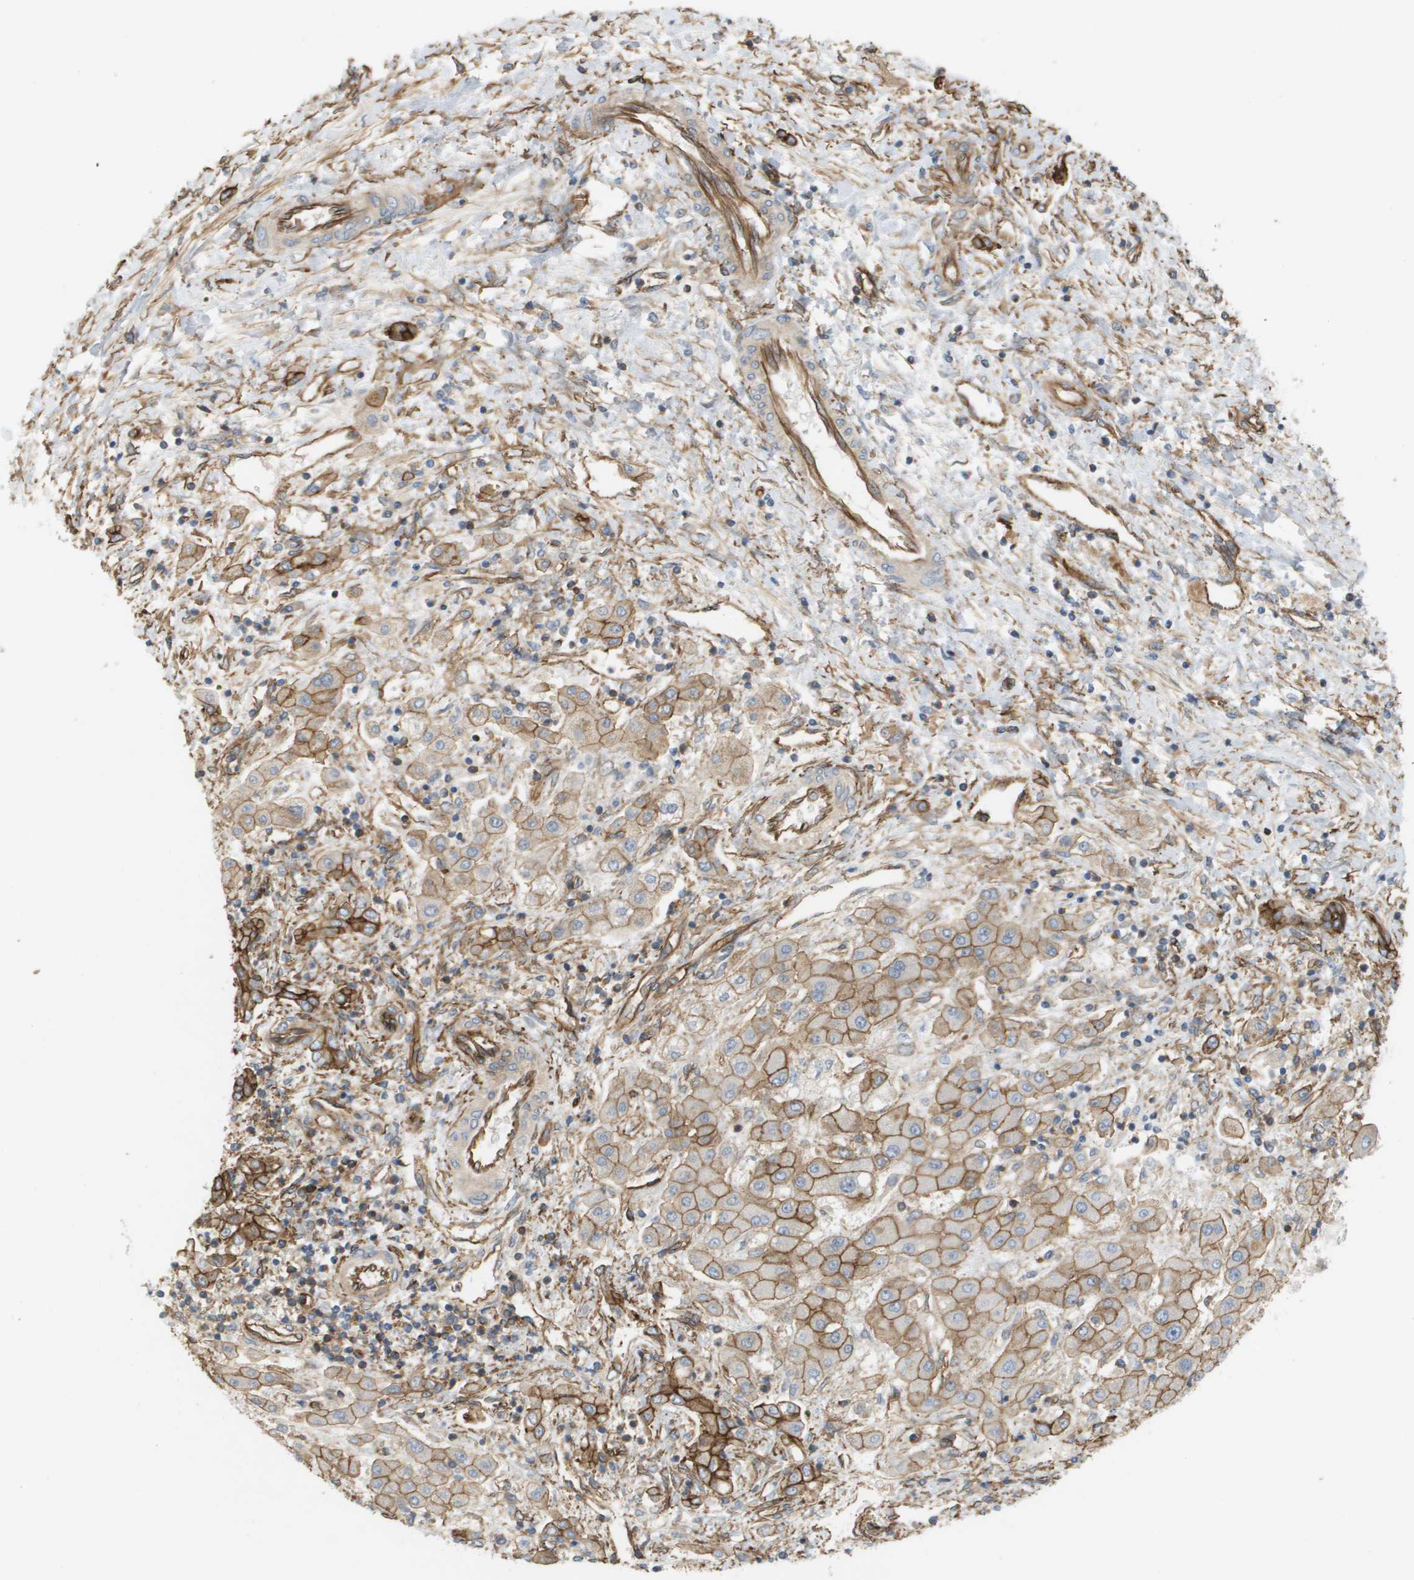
{"staining": {"intensity": "moderate", "quantity": ">75%", "location": "cytoplasmic/membranous"}, "tissue": "liver cancer", "cell_type": "Tumor cells", "image_type": "cancer", "snomed": [{"axis": "morphology", "description": "Cholangiocarcinoma"}, {"axis": "topography", "description": "Liver"}], "caption": "This micrograph exhibits IHC staining of liver cancer (cholangiocarcinoma), with medium moderate cytoplasmic/membranous expression in about >75% of tumor cells.", "gene": "SGMS2", "patient": {"sex": "male", "age": 50}}